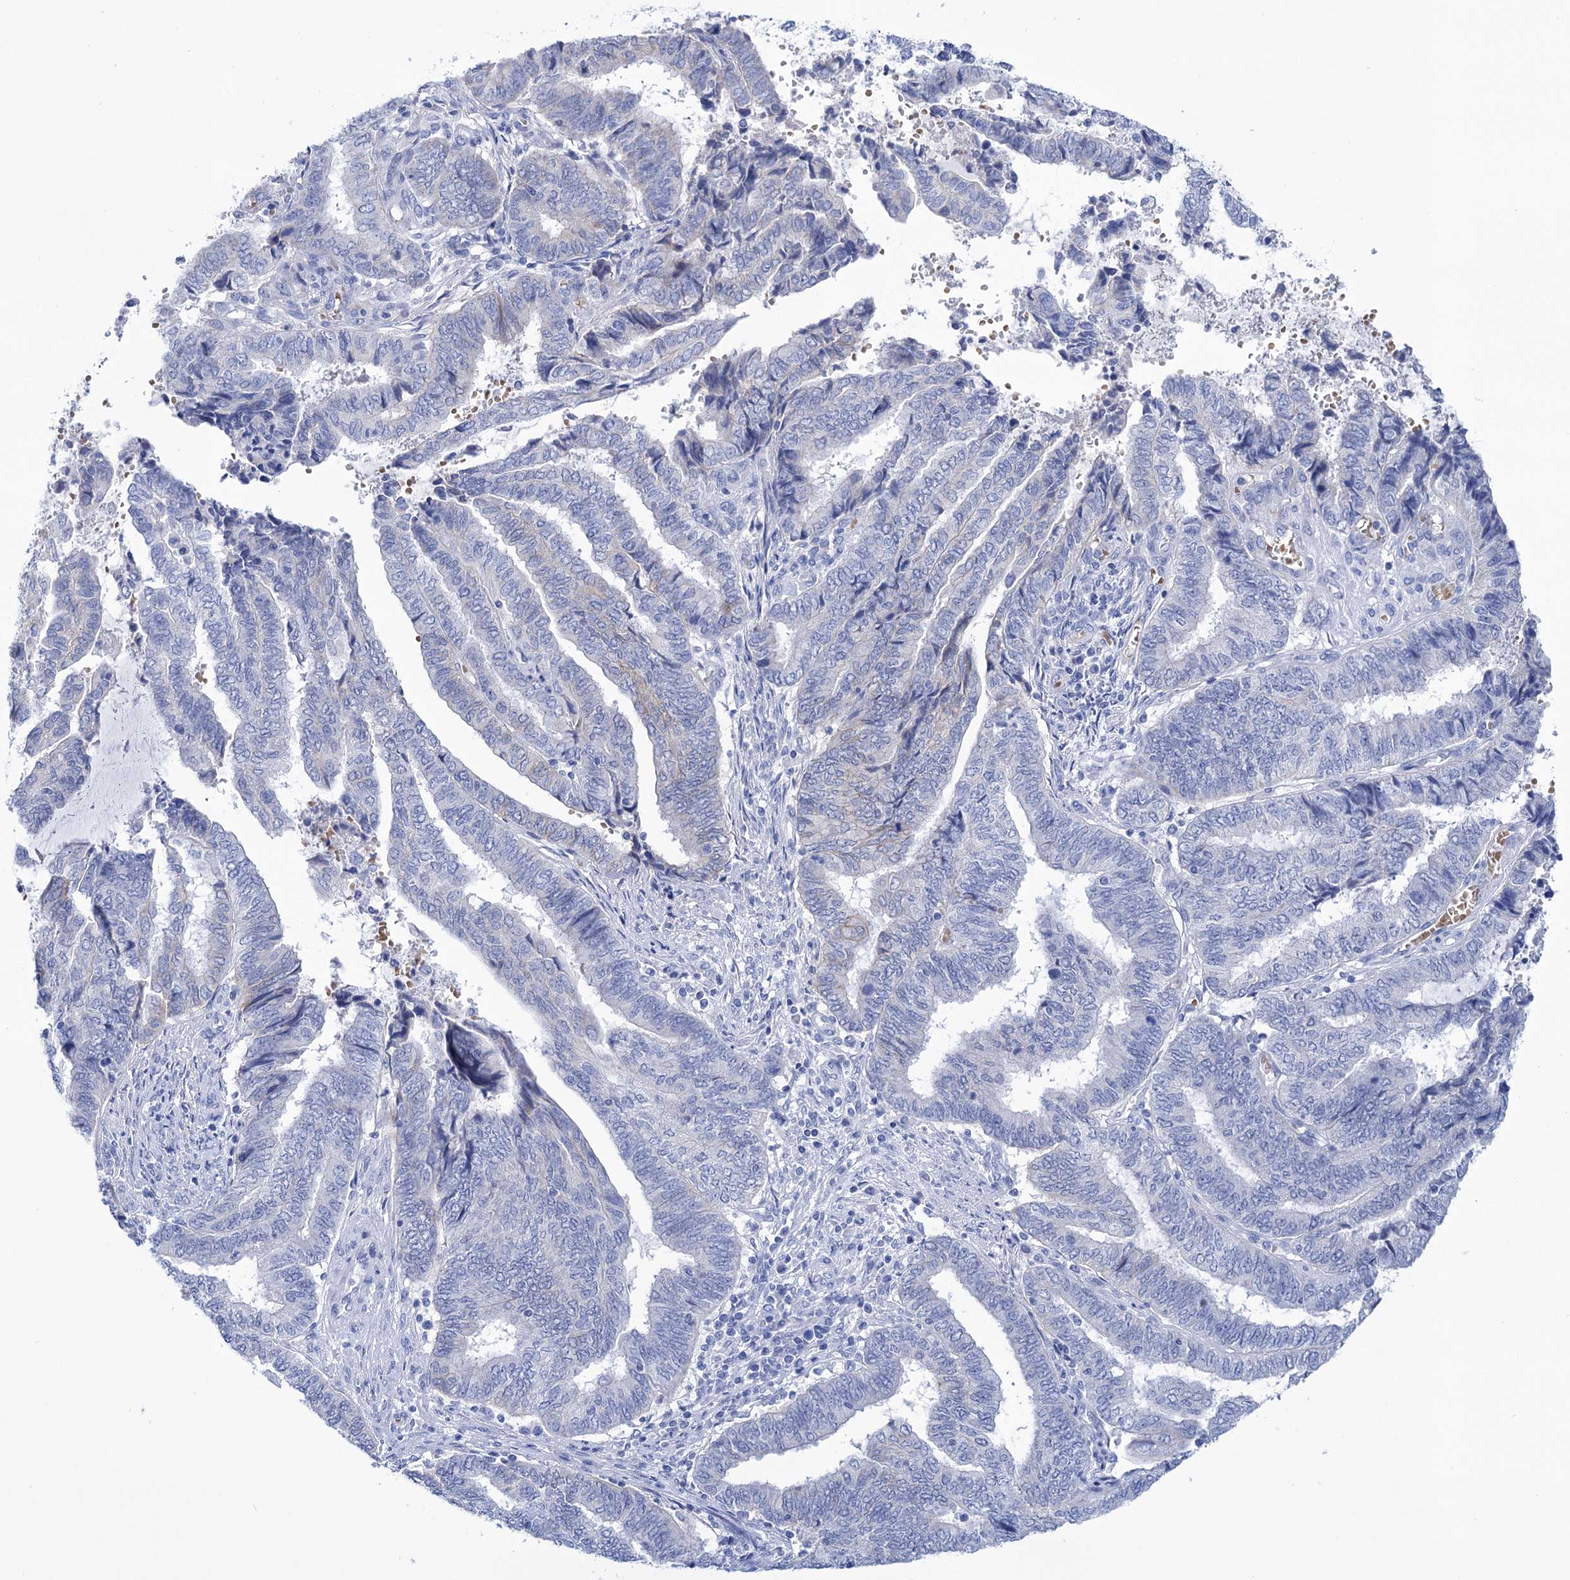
{"staining": {"intensity": "negative", "quantity": "none", "location": "none"}, "tissue": "endometrial cancer", "cell_type": "Tumor cells", "image_type": "cancer", "snomed": [{"axis": "morphology", "description": "Adenocarcinoma, NOS"}, {"axis": "topography", "description": "Uterus"}, {"axis": "topography", "description": "Endometrium"}], "caption": "Immunohistochemistry image of human endometrial cancer stained for a protein (brown), which exhibits no staining in tumor cells.", "gene": "YARS2", "patient": {"sex": "female", "age": 70}}